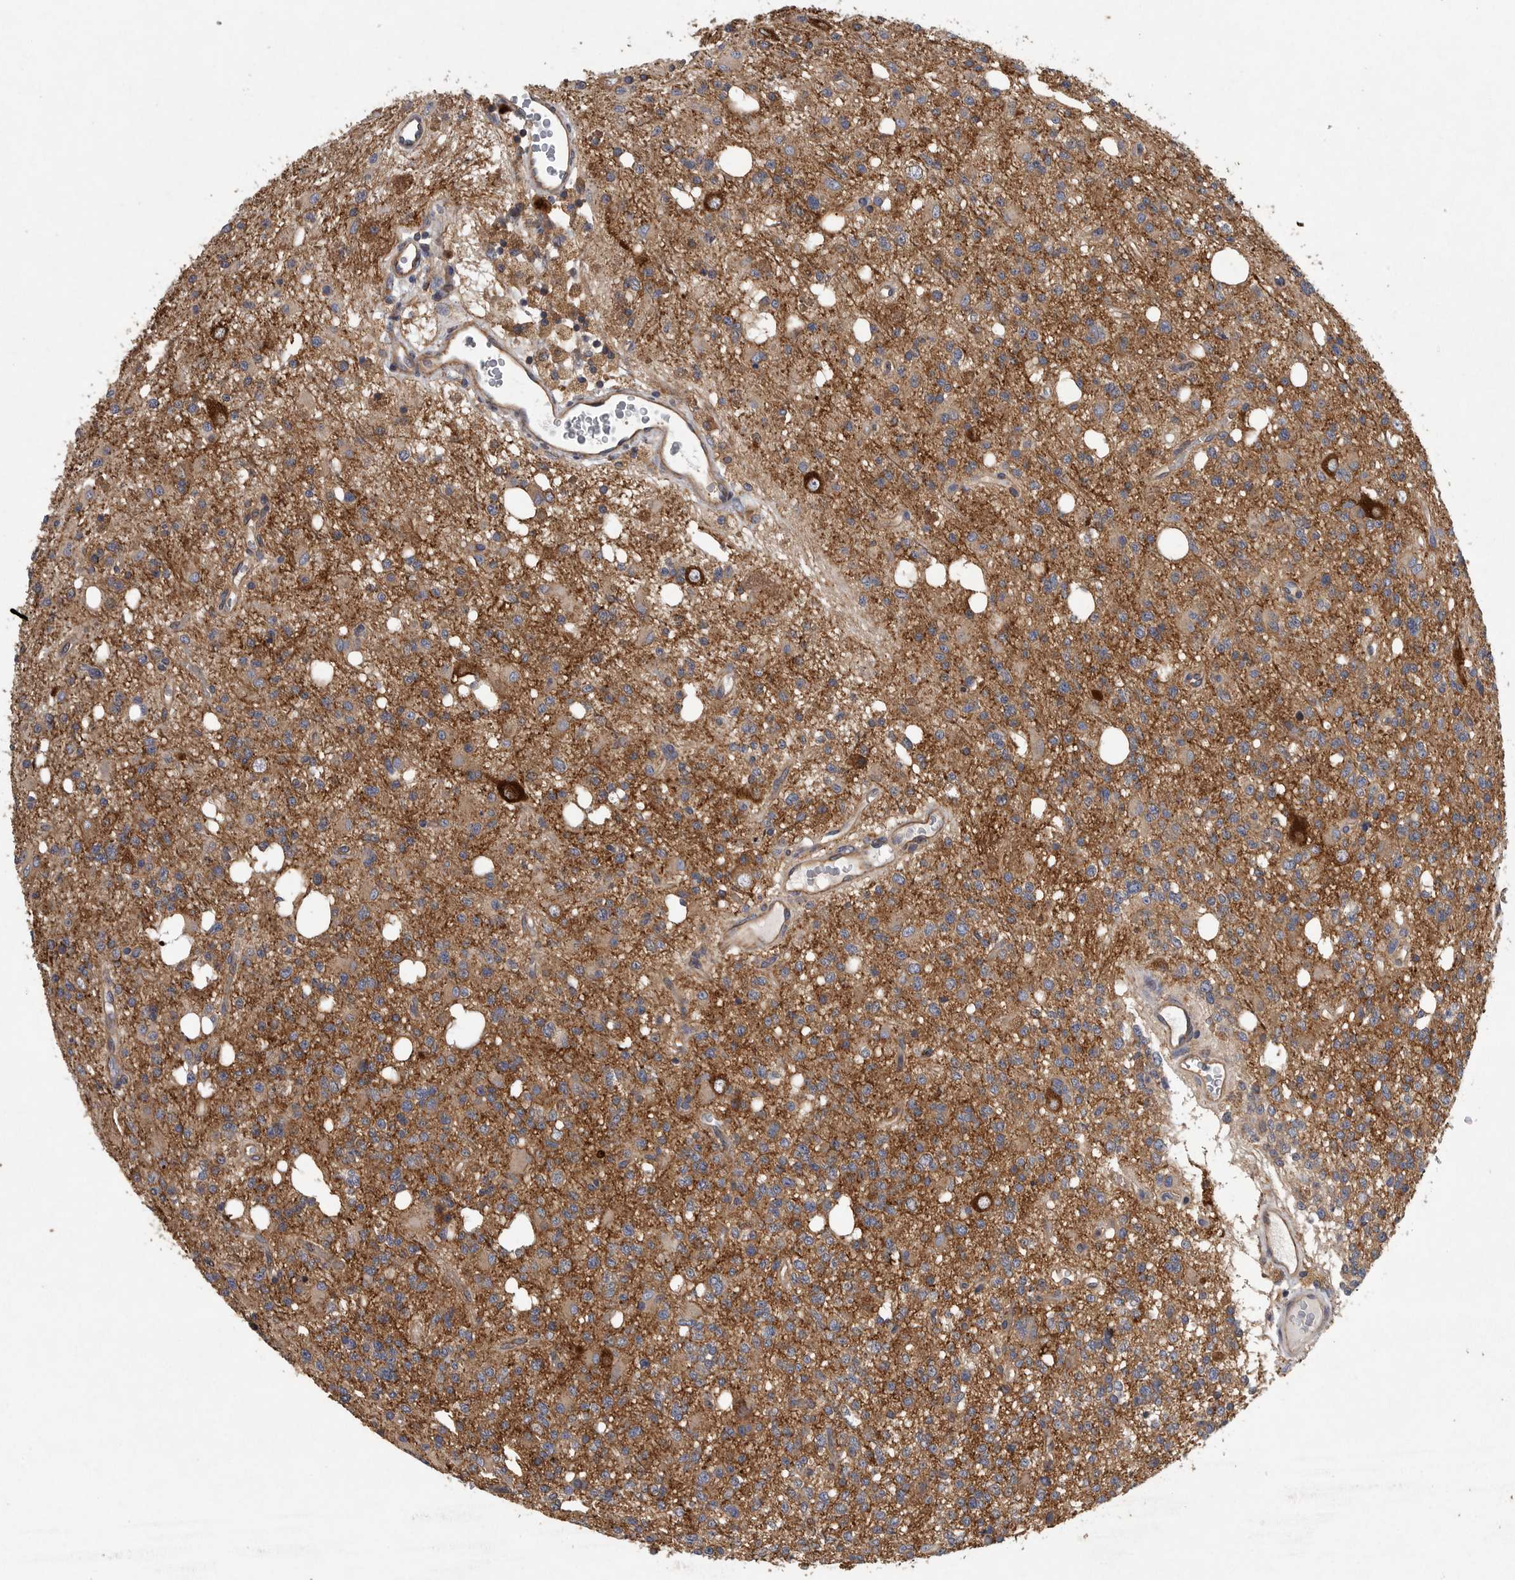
{"staining": {"intensity": "moderate", "quantity": "25%-75%", "location": "cytoplasmic/membranous"}, "tissue": "glioma", "cell_type": "Tumor cells", "image_type": "cancer", "snomed": [{"axis": "morphology", "description": "Glioma, malignant, High grade"}, {"axis": "topography", "description": "Brain"}], "caption": "Approximately 25%-75% of tumor cells in glioma show moderate cytoplasmic/membranous protein staining as visualized by brown immunohistochemical staining.", "gene": "OXR1", "patient": {"sex": "female", "age": 62}}